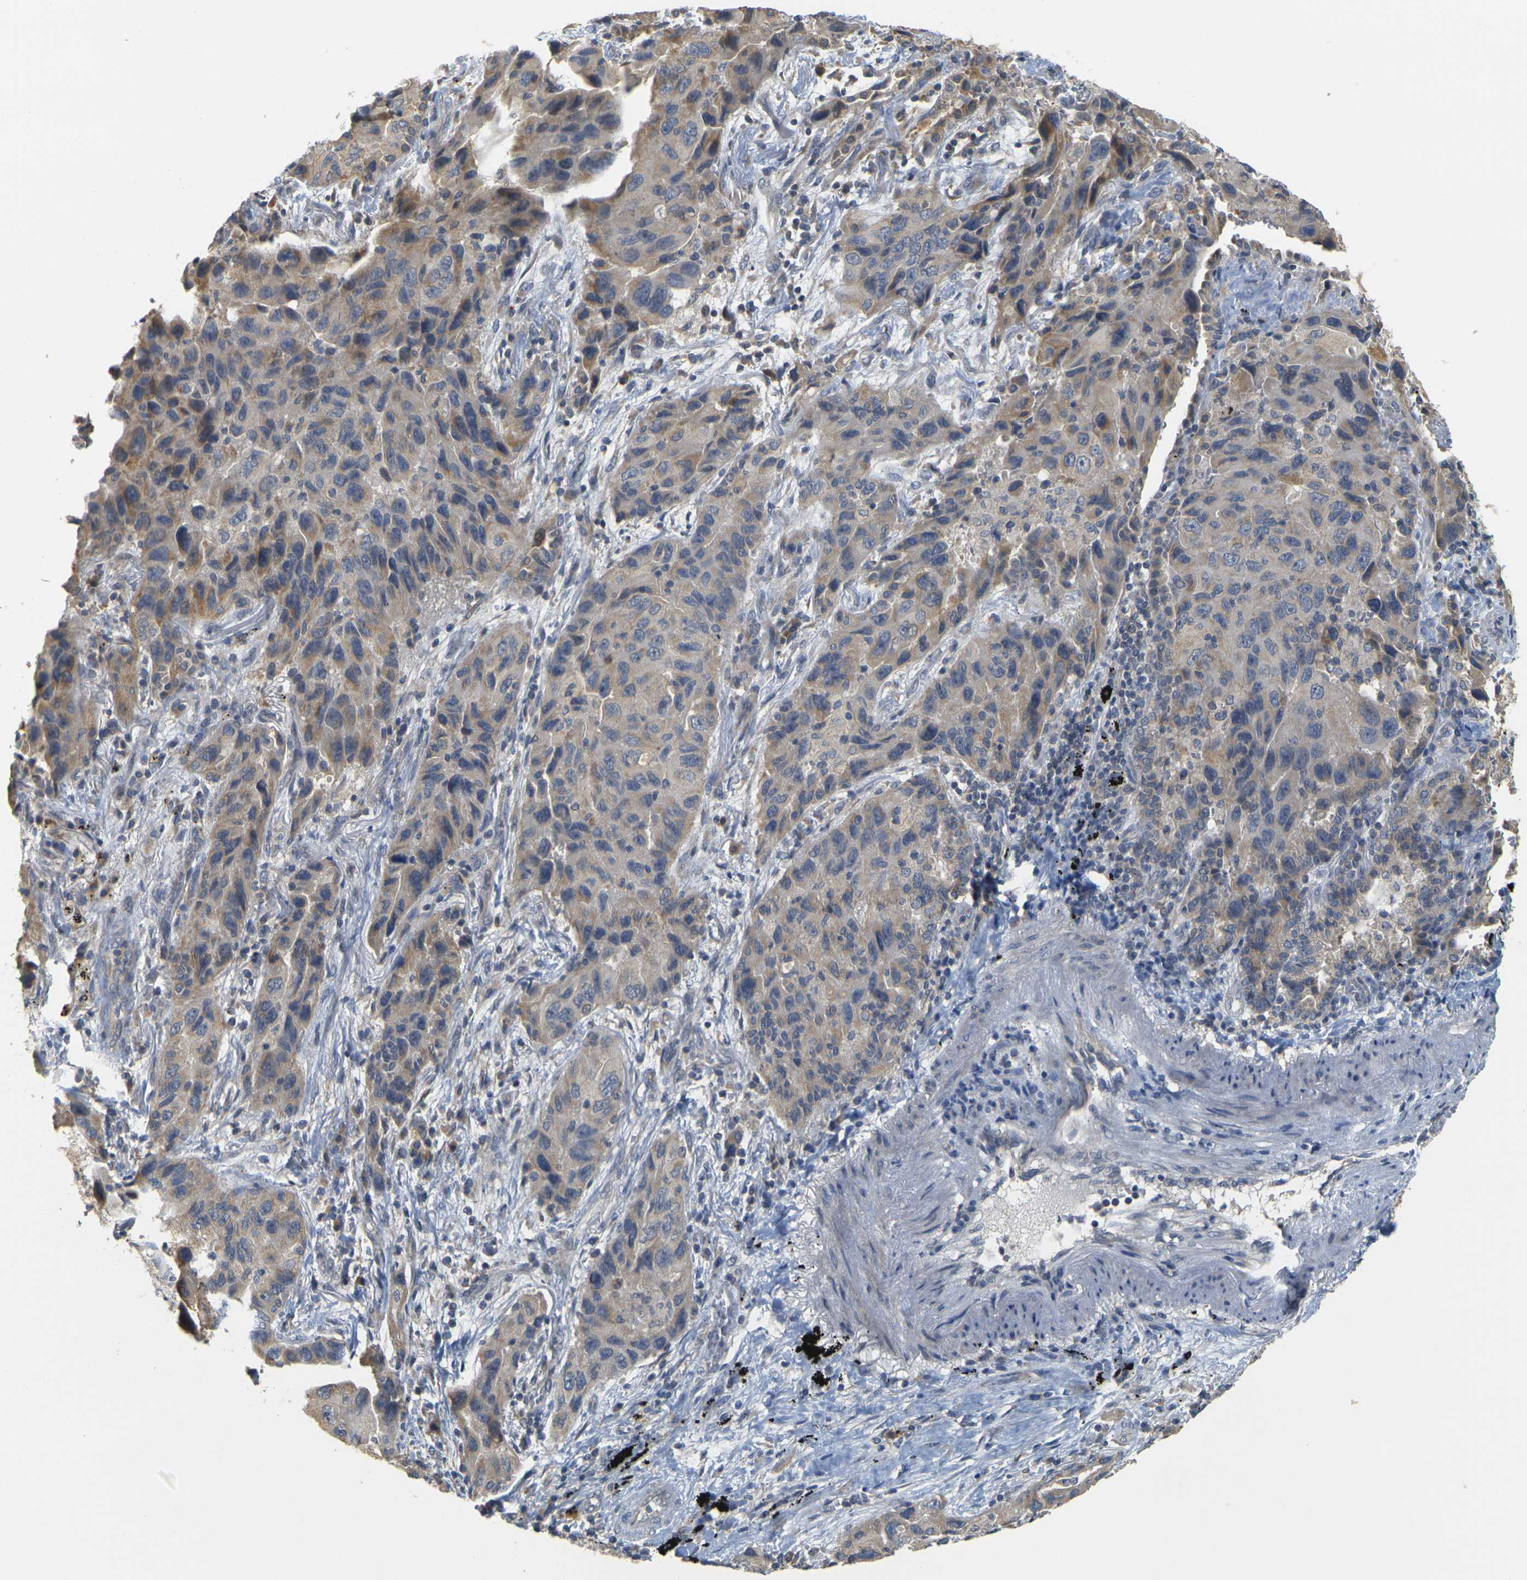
{"staining": {"intensity": "weak", "quantity": ">75%", "location": "cytoplasmic/membranous"}, "tissue": "lung cancer", "cell_type": "Tumor cells", "image_type": "cancer", "snomed": [{"axis": "morphology", "description": "Adenocarcinoma, NOS"}, {"axis": "topography", "description": "Lung"}], "caption": "An IHC photomicrograph of tumor tissue is shown. Protein staining in brown labels weak cytoplasmic/membranous positivity in adenocarcinoma (lung) within tumor cells.", "gene": "GDAP1", "patient": {"sex": "female", "age": 65}}